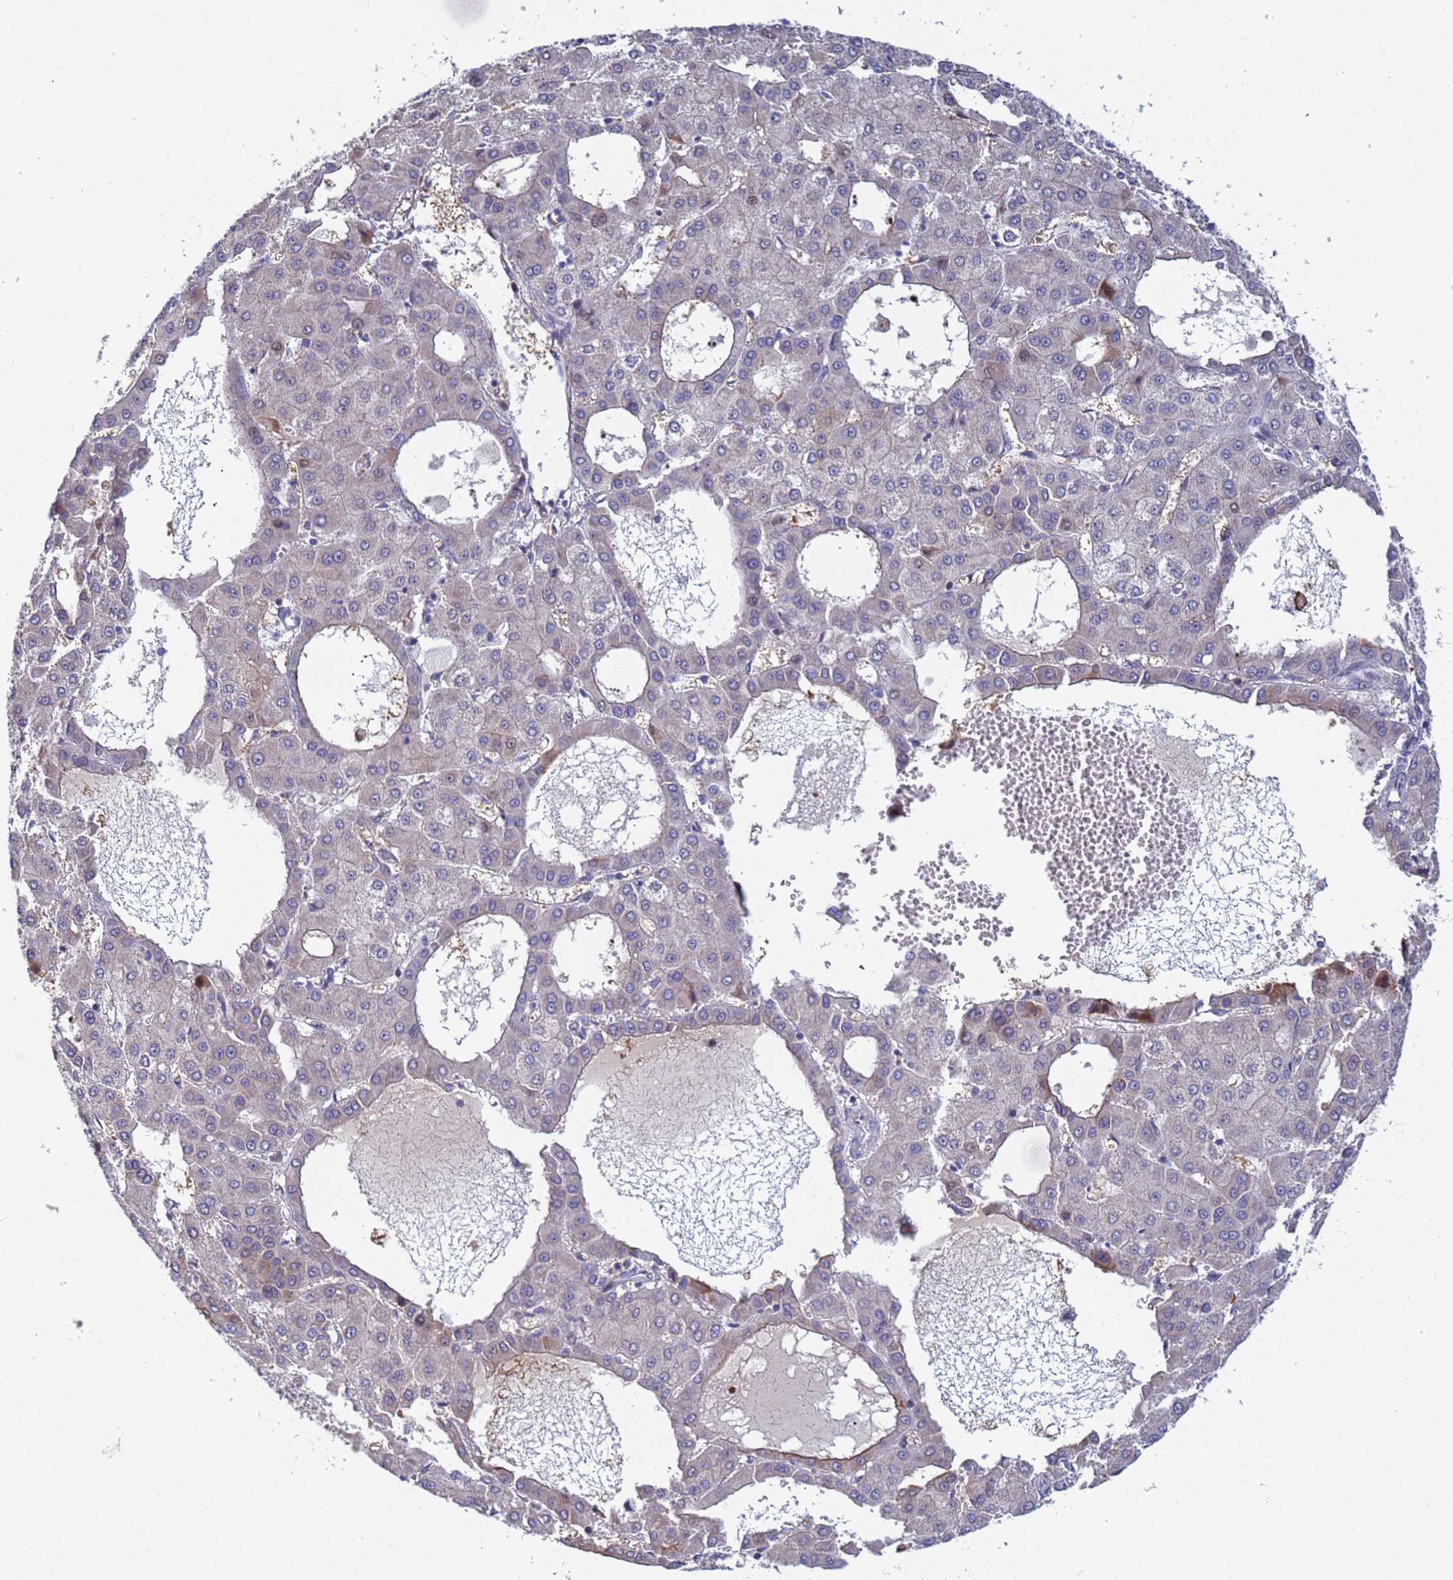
{"staining": {"intensity": "moderate", "quantity": "<25%", "location": "cytoplasmic/membranous"}, "tissue": "liver cancer", "cell_type": "Tumor cells", "image_type": "cancer", "snomed": [{"axis": "morphology", "description": "Carcinoma, Hepatocellular, NOS"}, {"axis": "topography", "description": "Liver"}], "caption": "Hepatocellular carcinoma (liver) stained with DAB (3,3'-diaminobenzidine) immunohistochemistry (IHC) displays low levels of moderate cytoplasmic/membranous expression in approximately <25% of tumor cells.", "gene": "PPP6R1", "patient": {"sex": "male", "age": 47}}